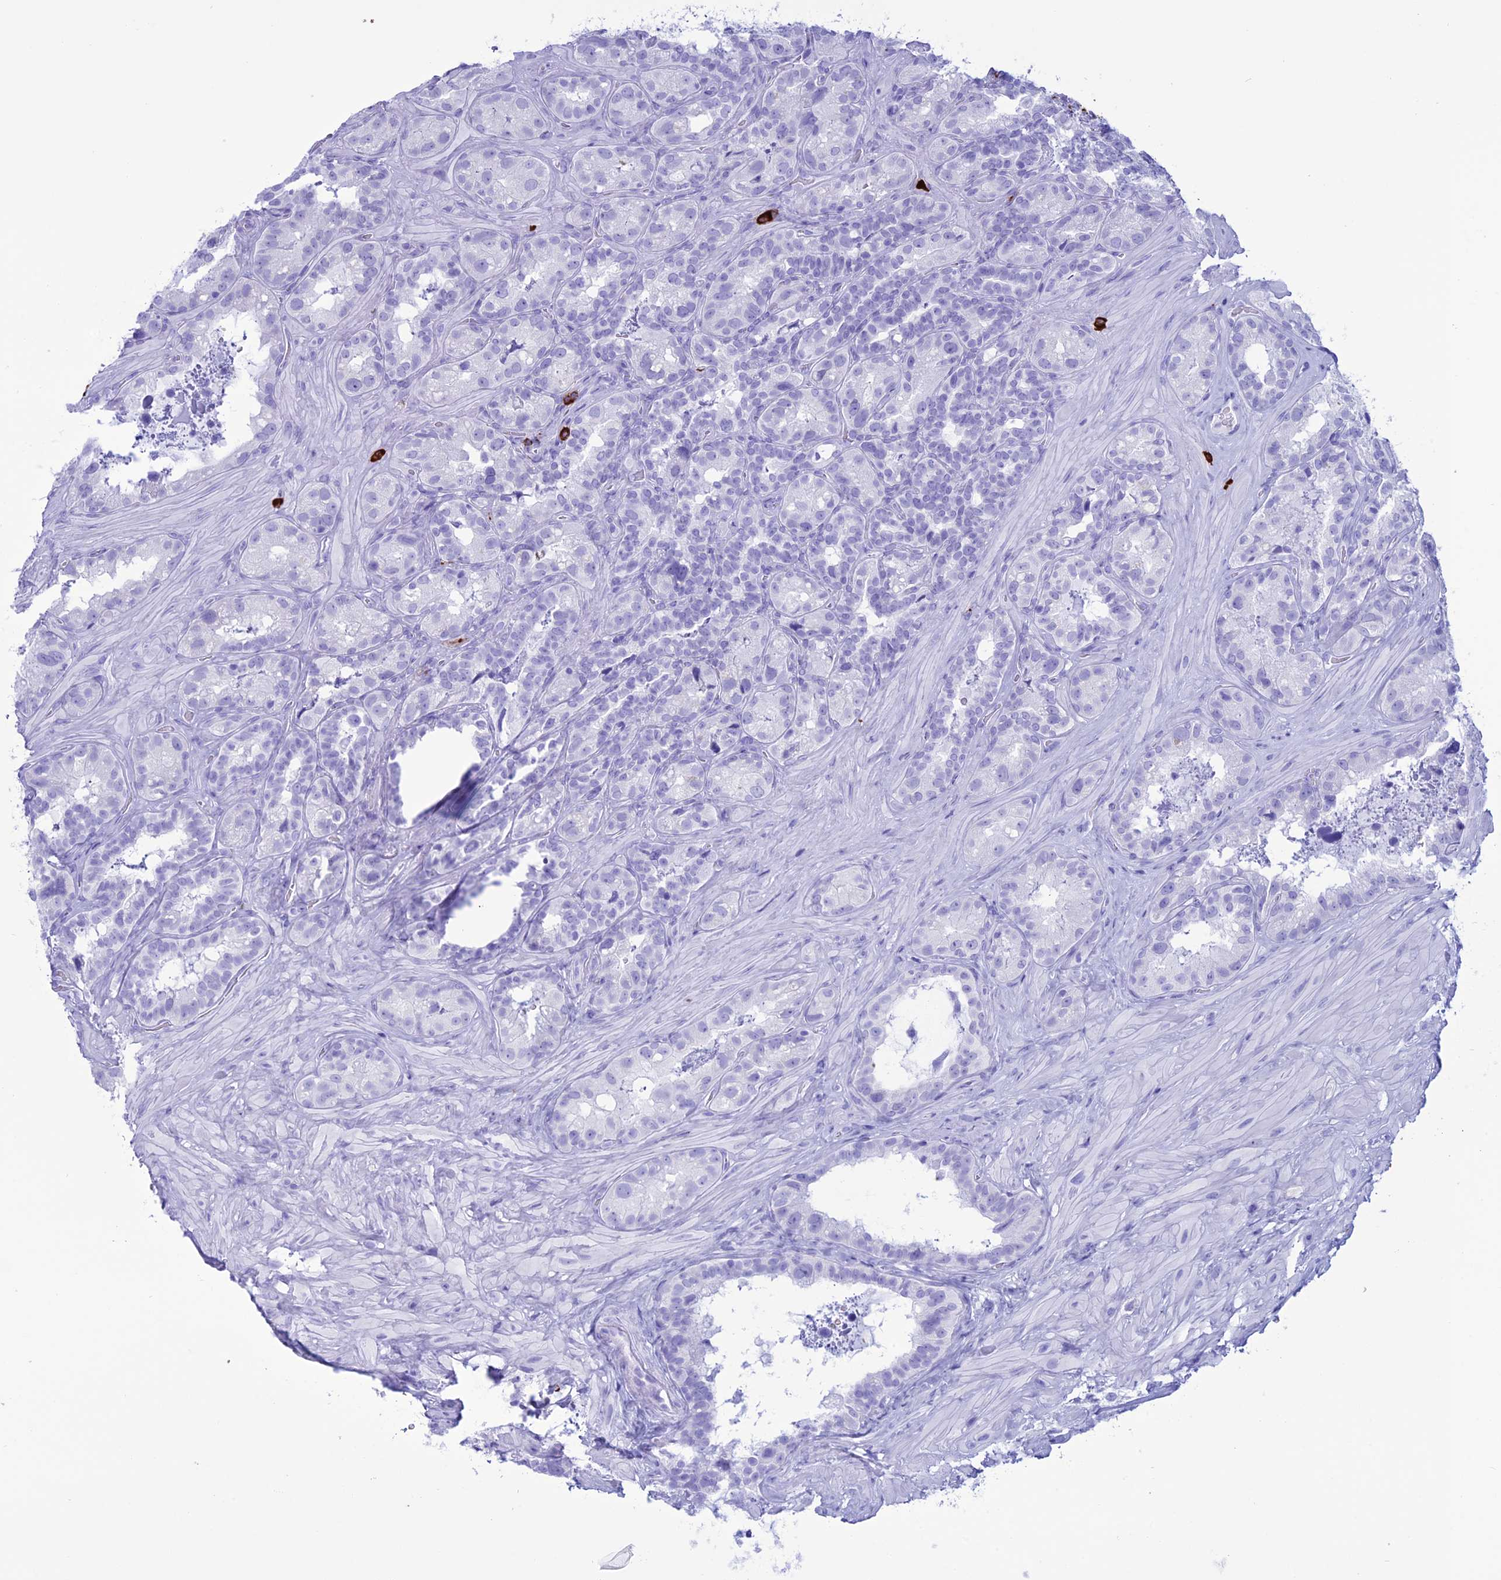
{"staining": {"intensity": "negative", "quantity": "none", "location": "none"}, "tissue": "seminal vesicle", "cell_type": "Glandular cells", "image_type": "normal", "snomed": [{"axis": "morphology", "description": "Normal tissue, NOS"}, {"axis": "topography", "description": "Seminal veicle"}, {"axis": "topography", "description": "Peripheral nerve tissue"}], "caption": "An image of seminal vesicle stained for a protein exhibits no brown staining in glandular cells. The staining was performed using DAB to visualize the protein expression in brown, while the nuclei were stained in blue with hematoxylin (Magnification: 20x).", "gene": "MZB1", "patient": {"sex": "male", "age": 67}}